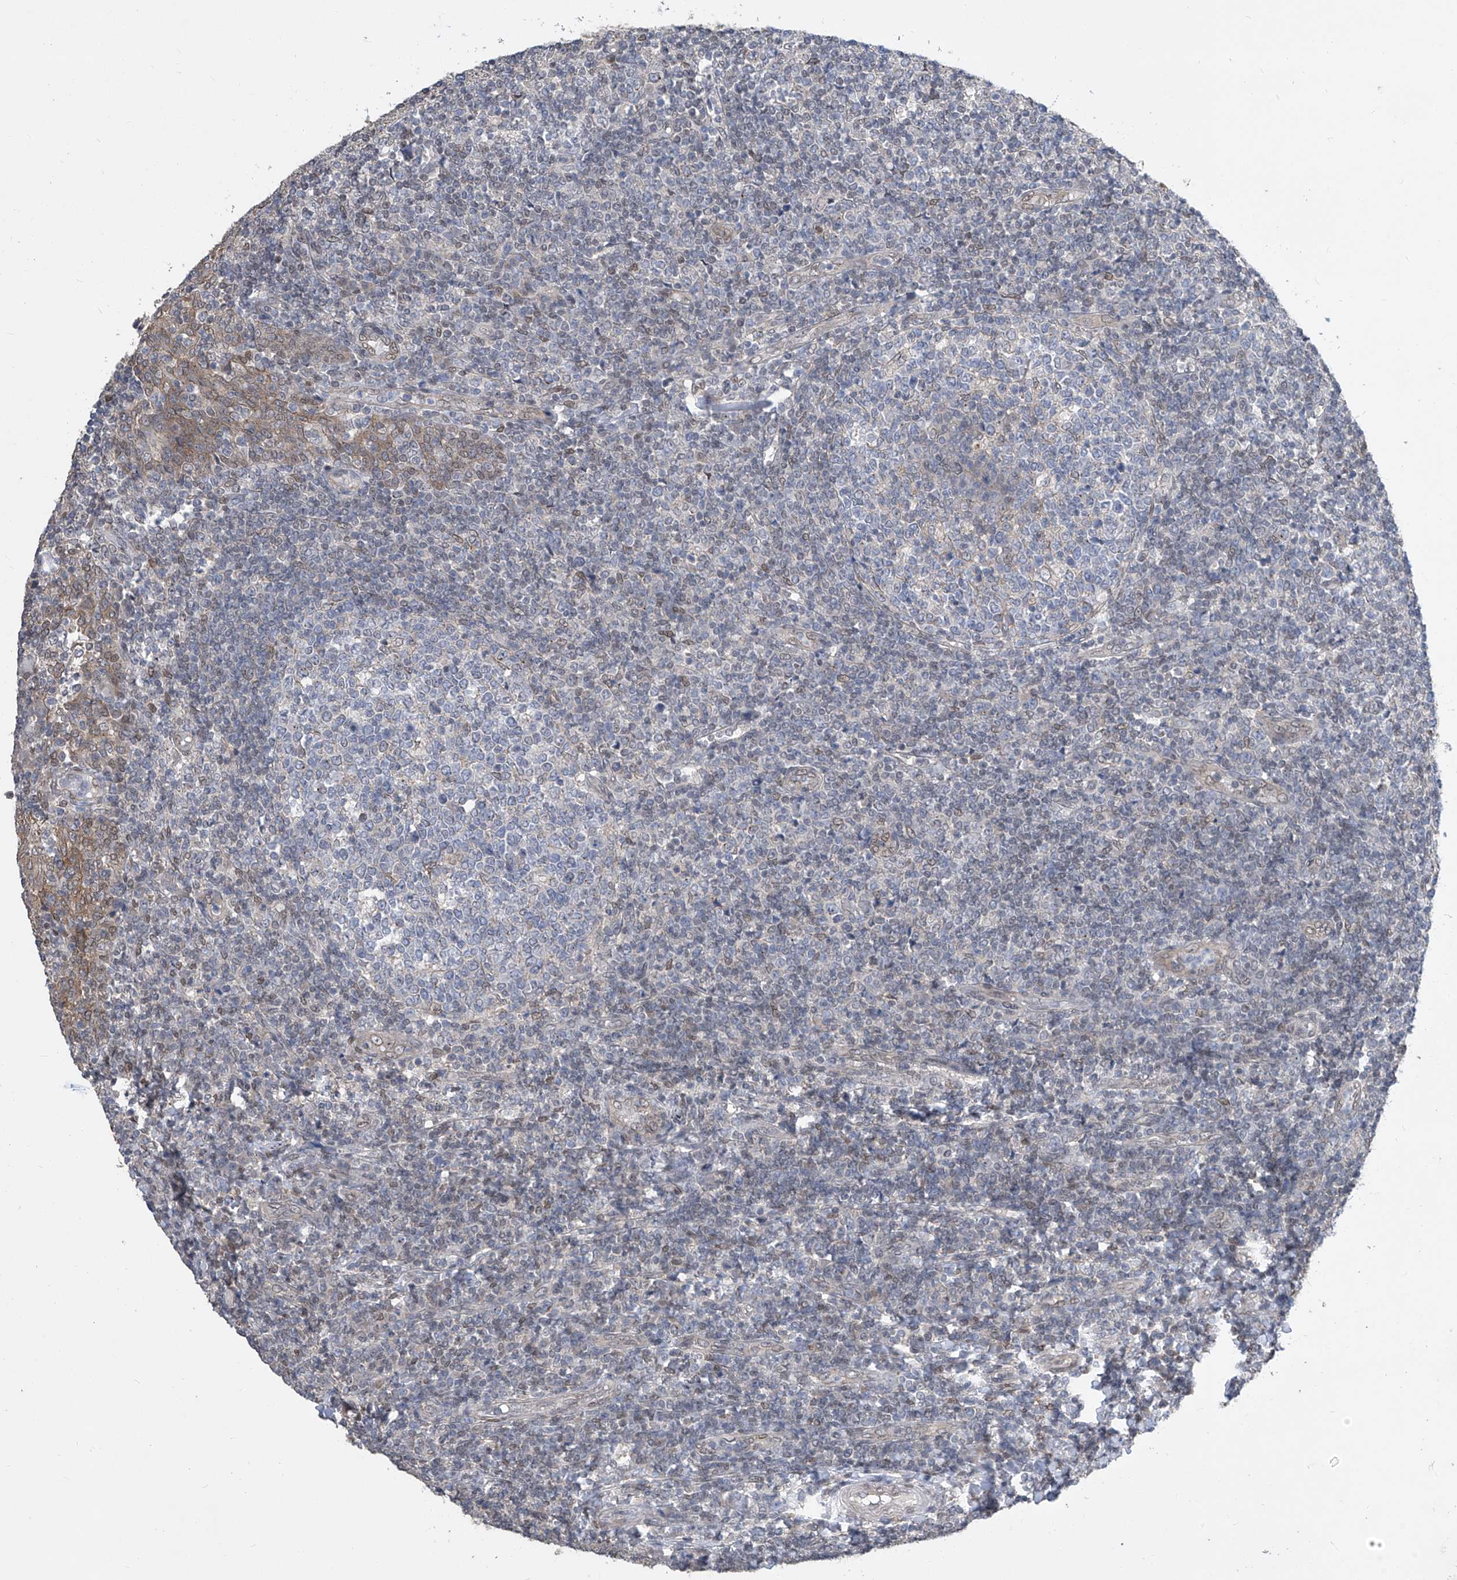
{"staining": {"intensity": "weak", "quantity": "<25%", "location": "cytoplasmic/membranous"}, "tissue": "tonsil", "cell_type": "Germinal center cells", "image_type": "normal", "snomed": [{"axis": "morphology", "description": "Normal tissue, NOS"}, {"axis": "topography", "description": "Tonsil"}], "caption": "Immunohistochemistry (IHC) of benign human tonsil demonstrates no positivity in germinal center cells. (Stains: DAB immunohistochemistry with hematoxylin counter stain, Microscopy: brightfield microscopy at high magnification).", "gene": "CETN1", "patient": {"sex": "female", "age": 19}}